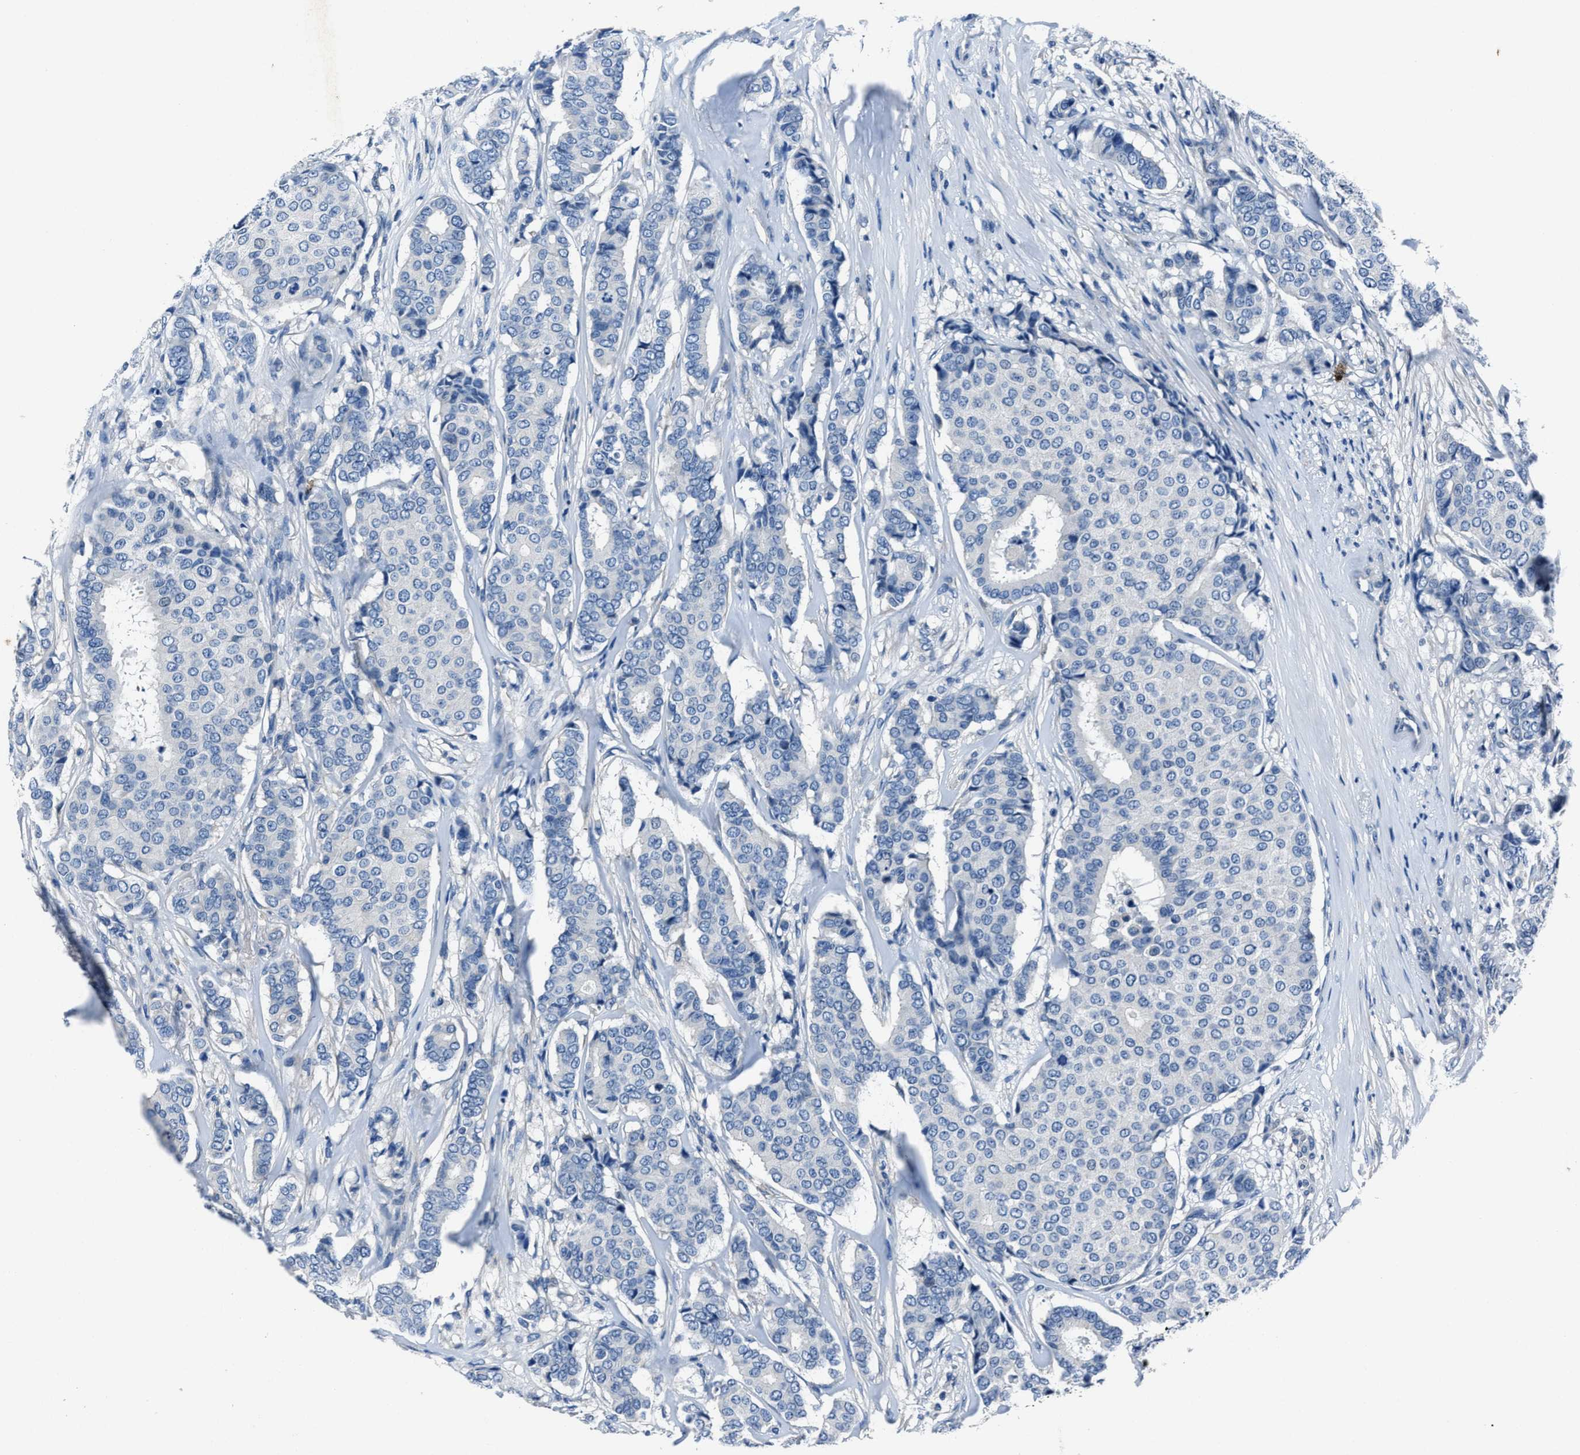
{"staining": {"intensity": "negative", "quantity": "none", "location": "none"}, "tissue": "breast cancer", "cell_type": "Tumor cells", "image_type": "cancer", "snomed": [{"axis": "morphology", "description": "Duct carcinoma"}, {"axis": "topography", "description": "Breast"}], "caption": "A photomicrograph of human intraductal carcinoma (breast) is negative for staining in tumor cells. Nuclei are stained in blue.", "gene": "NACAD", "patient": {"sex": "female", "age": 75}}